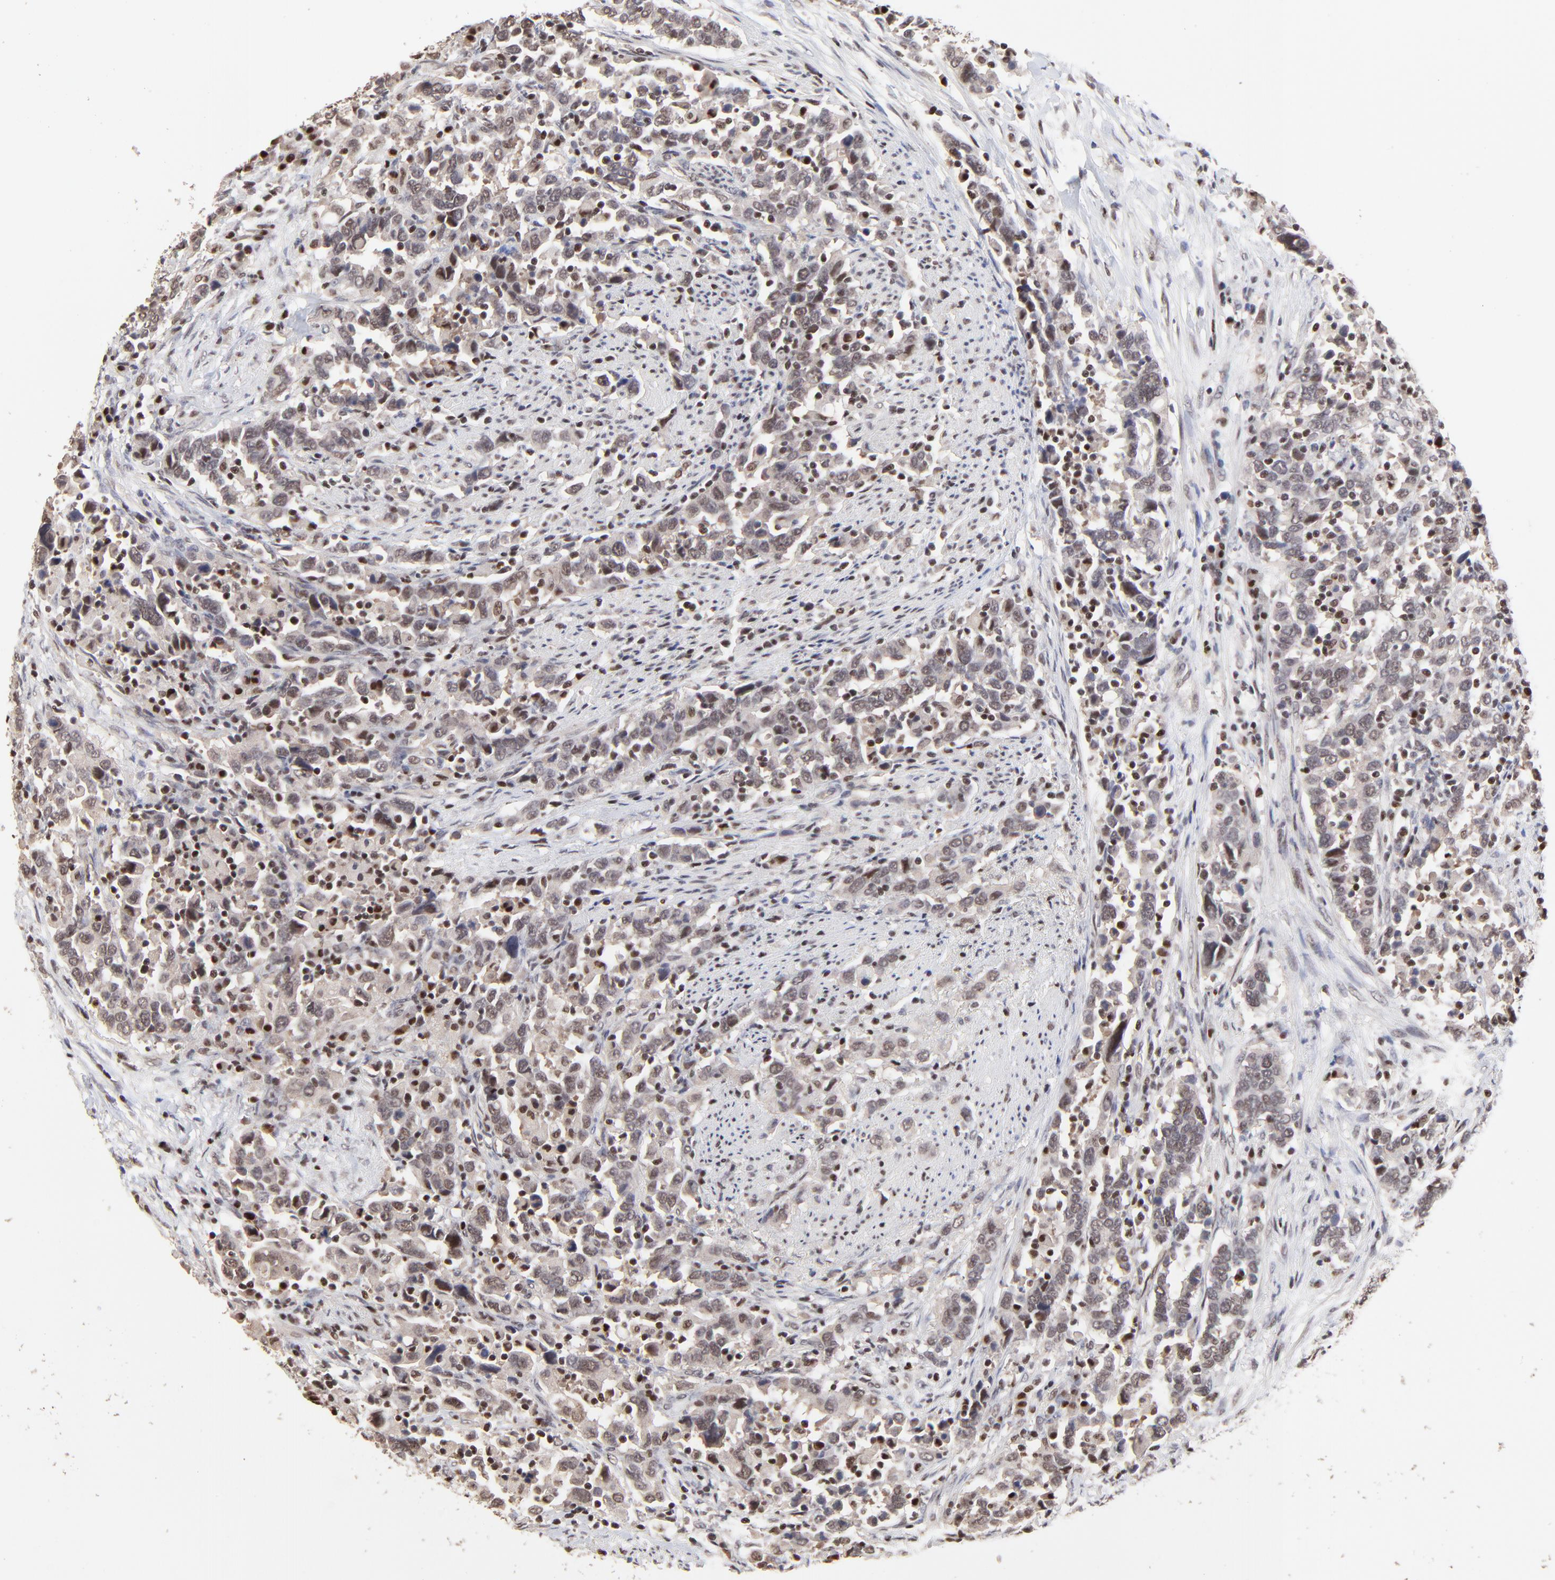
{"staining": {"intensity": "weak", "quantity": "25%-75%", "location": "nuclear"}, "tissue": "urothelial cancer", "cell_type": "Tumor cells", "image_type": "cancer", "snomed": [{"axis": "morphology", "description": "Urothelial carcinoma, High grade"}, {"axis": "topography", "description": "Urinary bladder"}], "caption": "High-grade urothelial carcinoma tissue shows weak nuclear positivity in approximately 25%-75% of tumor cells, visualized by immunohistochemistry. (Brightfield microscopy of DAB IHC at high magnification).", "gene": "DSN1", "patient": {"sex": "male", "age": 61}}